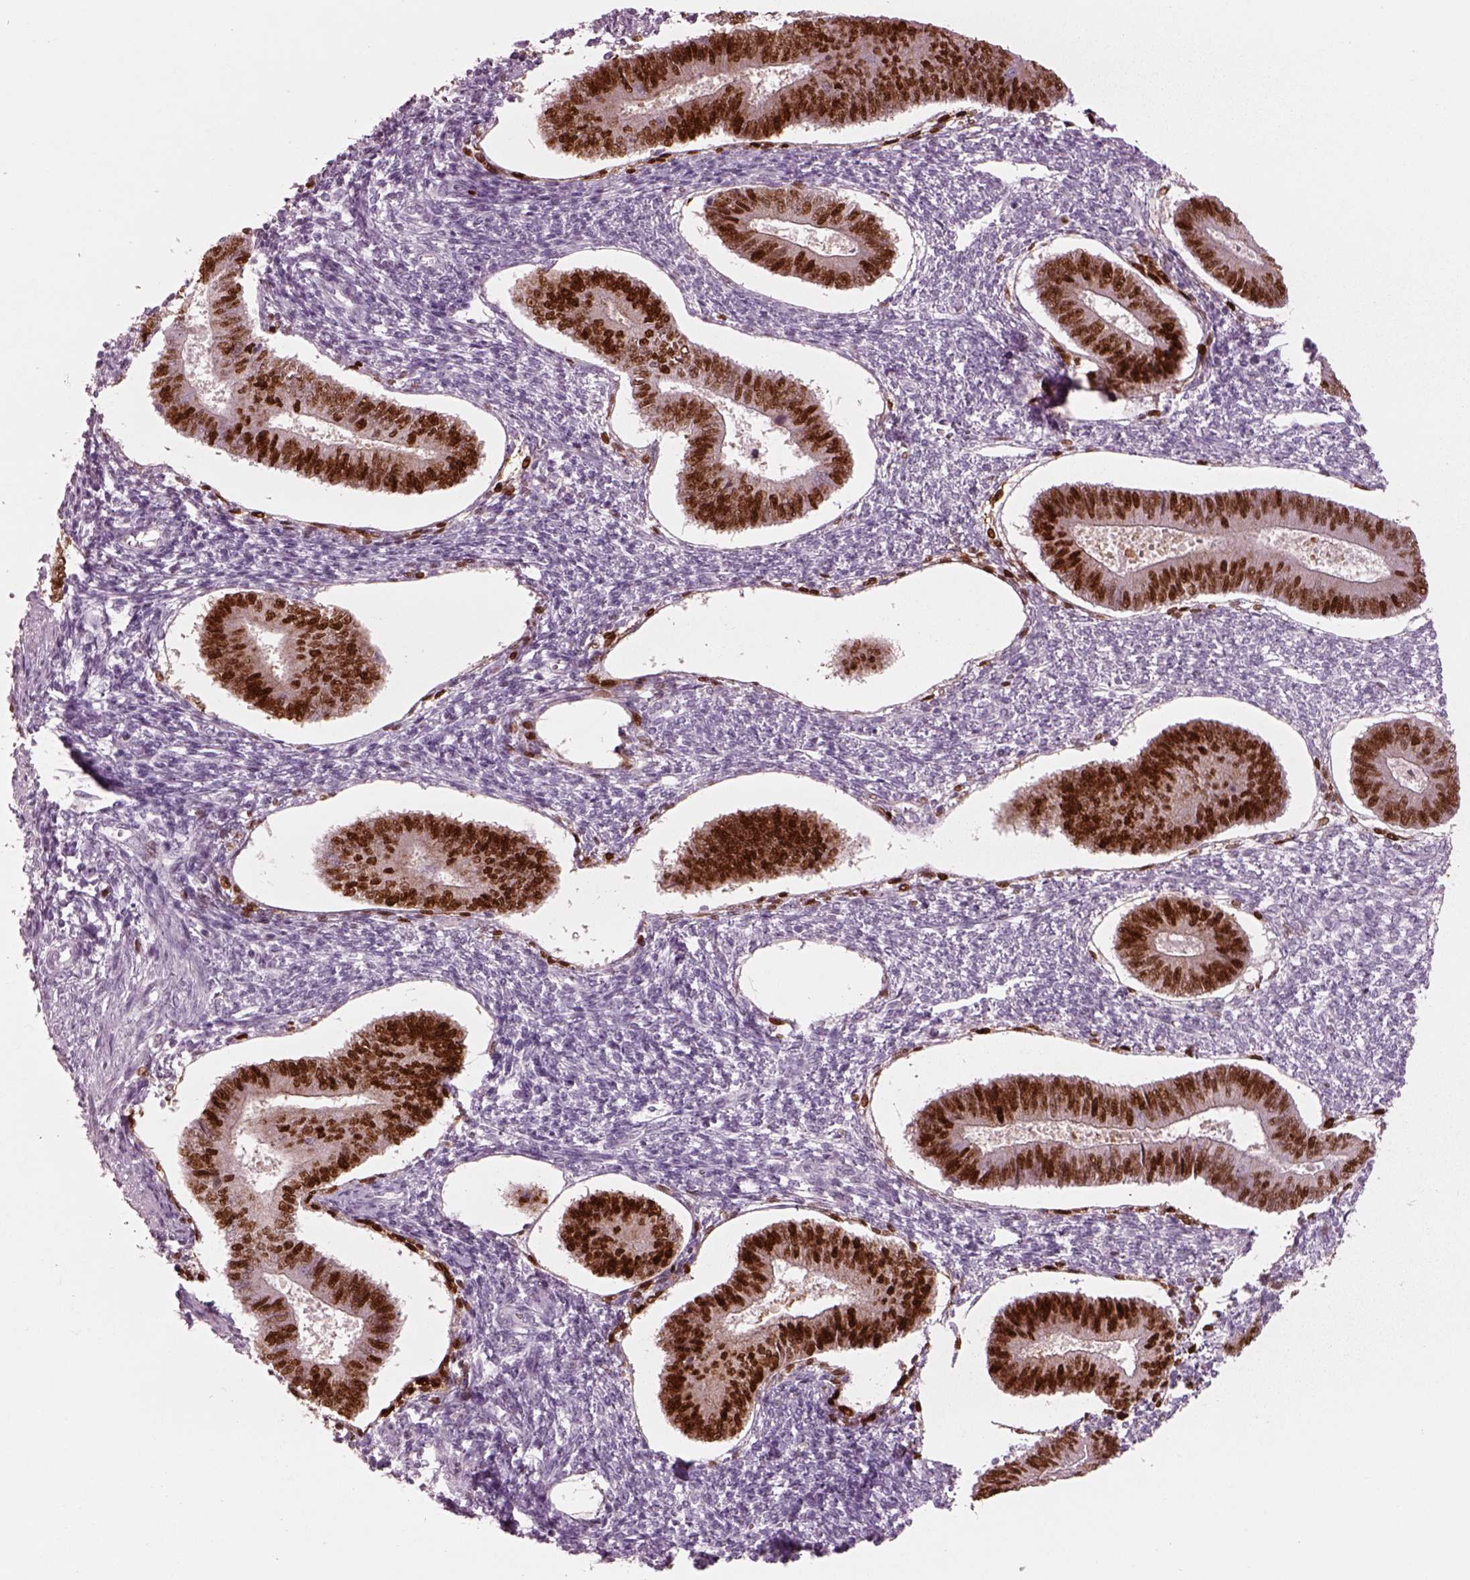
{"staining": {"intensity": "negative", "quantity": "none", "location": "none"}, "tissue": "endometrium", "cell_type": "Cells in endometrial stroma", "image_type": "normal", "snomed": [{"axis": "morphology", "description": "Normal tissue, NOS"}, {"axis": "topography", "description": "Endometrium"}], "caption": "Immunohistochemistry photomicrograph of unremarkable endometrium stained for a protein (brown), which displays no positivity in cells in endometrial stroma.", "gene": "SOX9", "patient": {"sex": "female", "age": 42}}